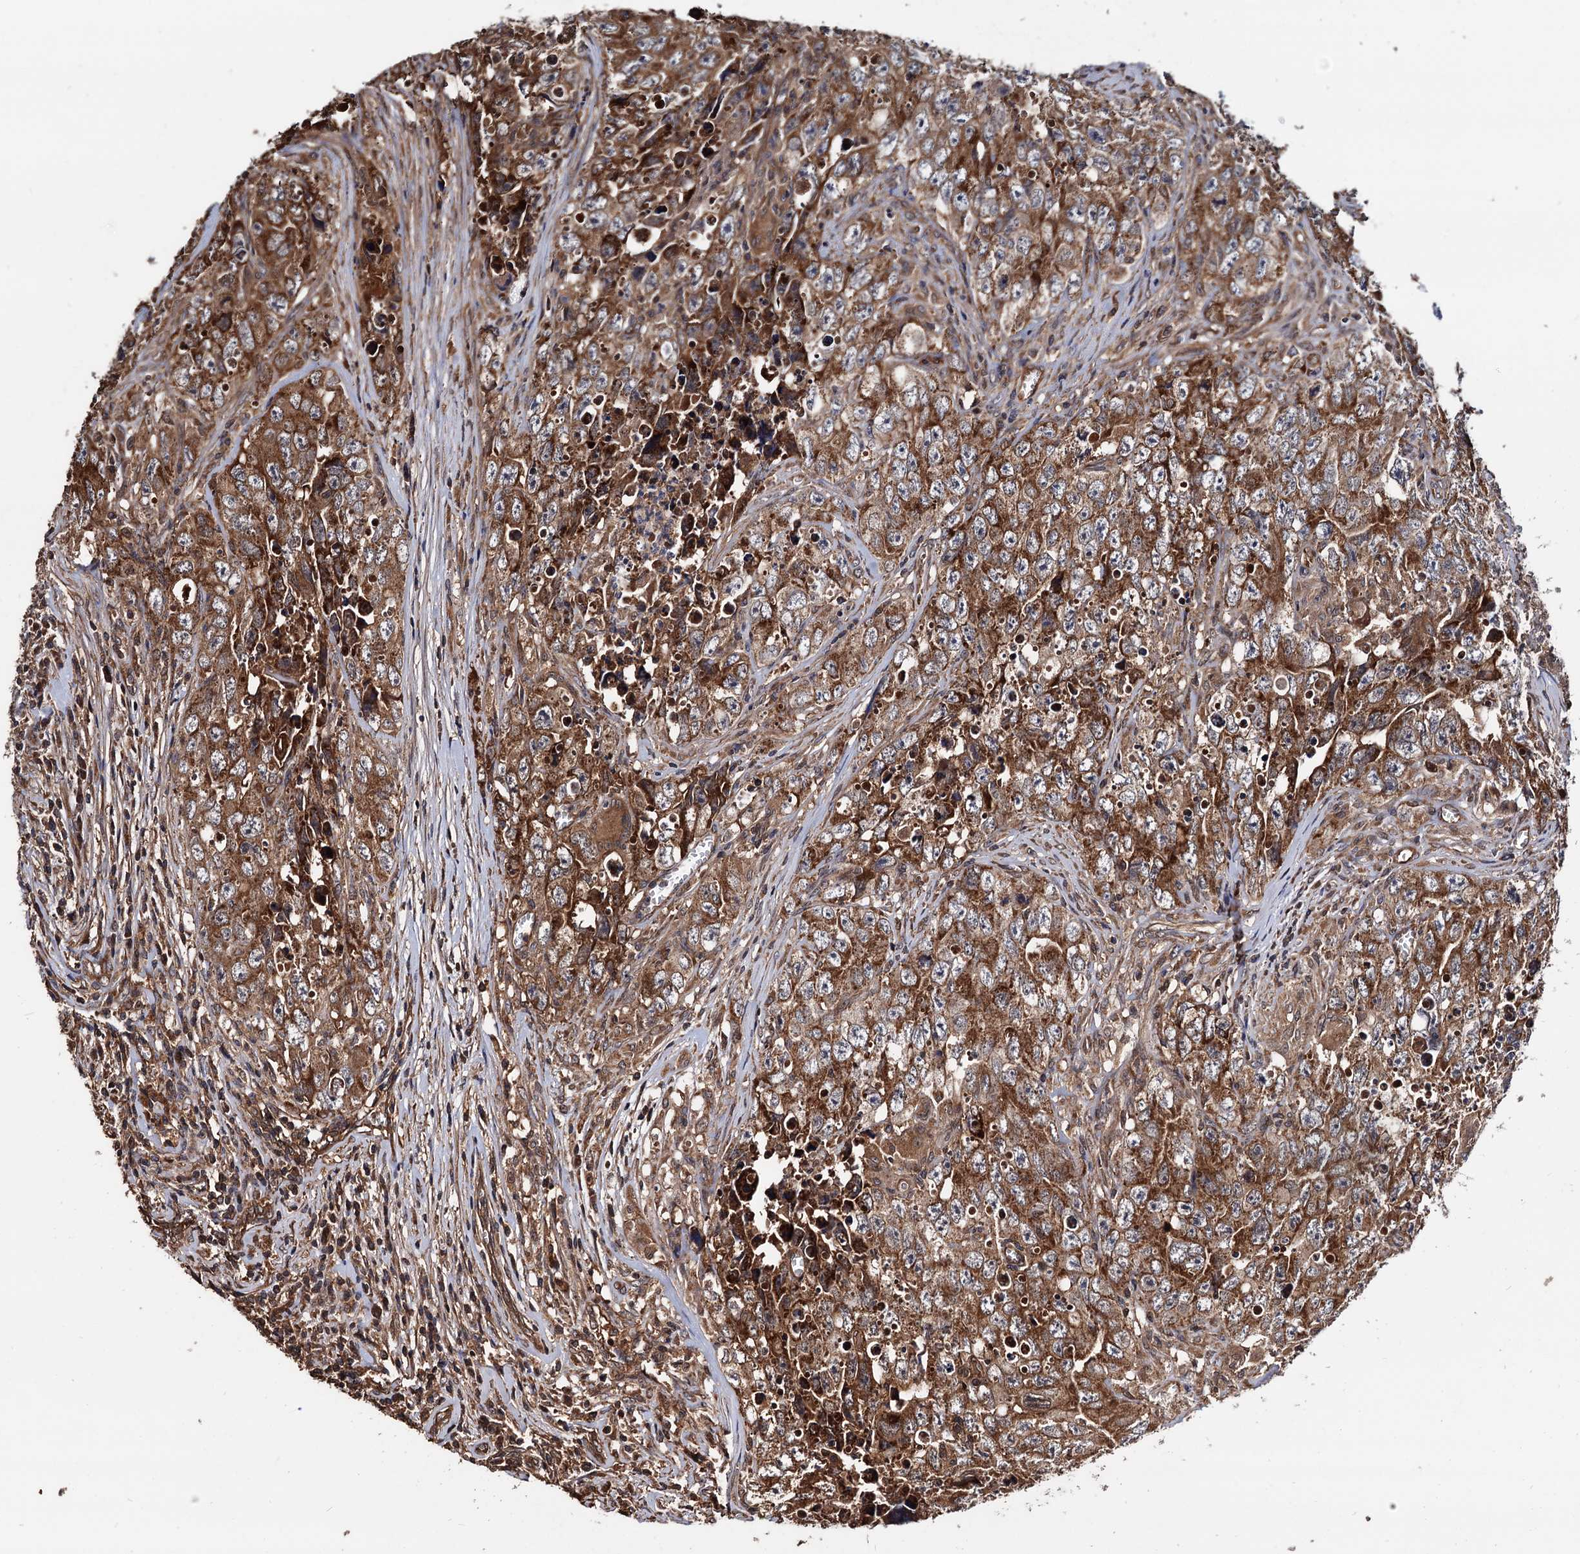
{"staining": {"intensity": "strong", "quantity": ">75%", "location": "cytoplasmic/membranous"}, "tissue": "testis cancer", "cell_type": "Tumor cells", "image_type": "cancer", "snomed": [{"axis": "morphology", "description": "Seminoma, NOS"}, {"axis": "morphology", "description": "Carcinoma, Embryonal, NOS"}, {"axis": "topography", "description": "Testis"}], "caption": "Immunohistochemical staining of testis cancer exhibits high levels of strong cytoplasmic/membranous expression in approximately >75% of tumor cells.", "gene": "MRPL42", "patient": {"sex": "male", "age": 43}}